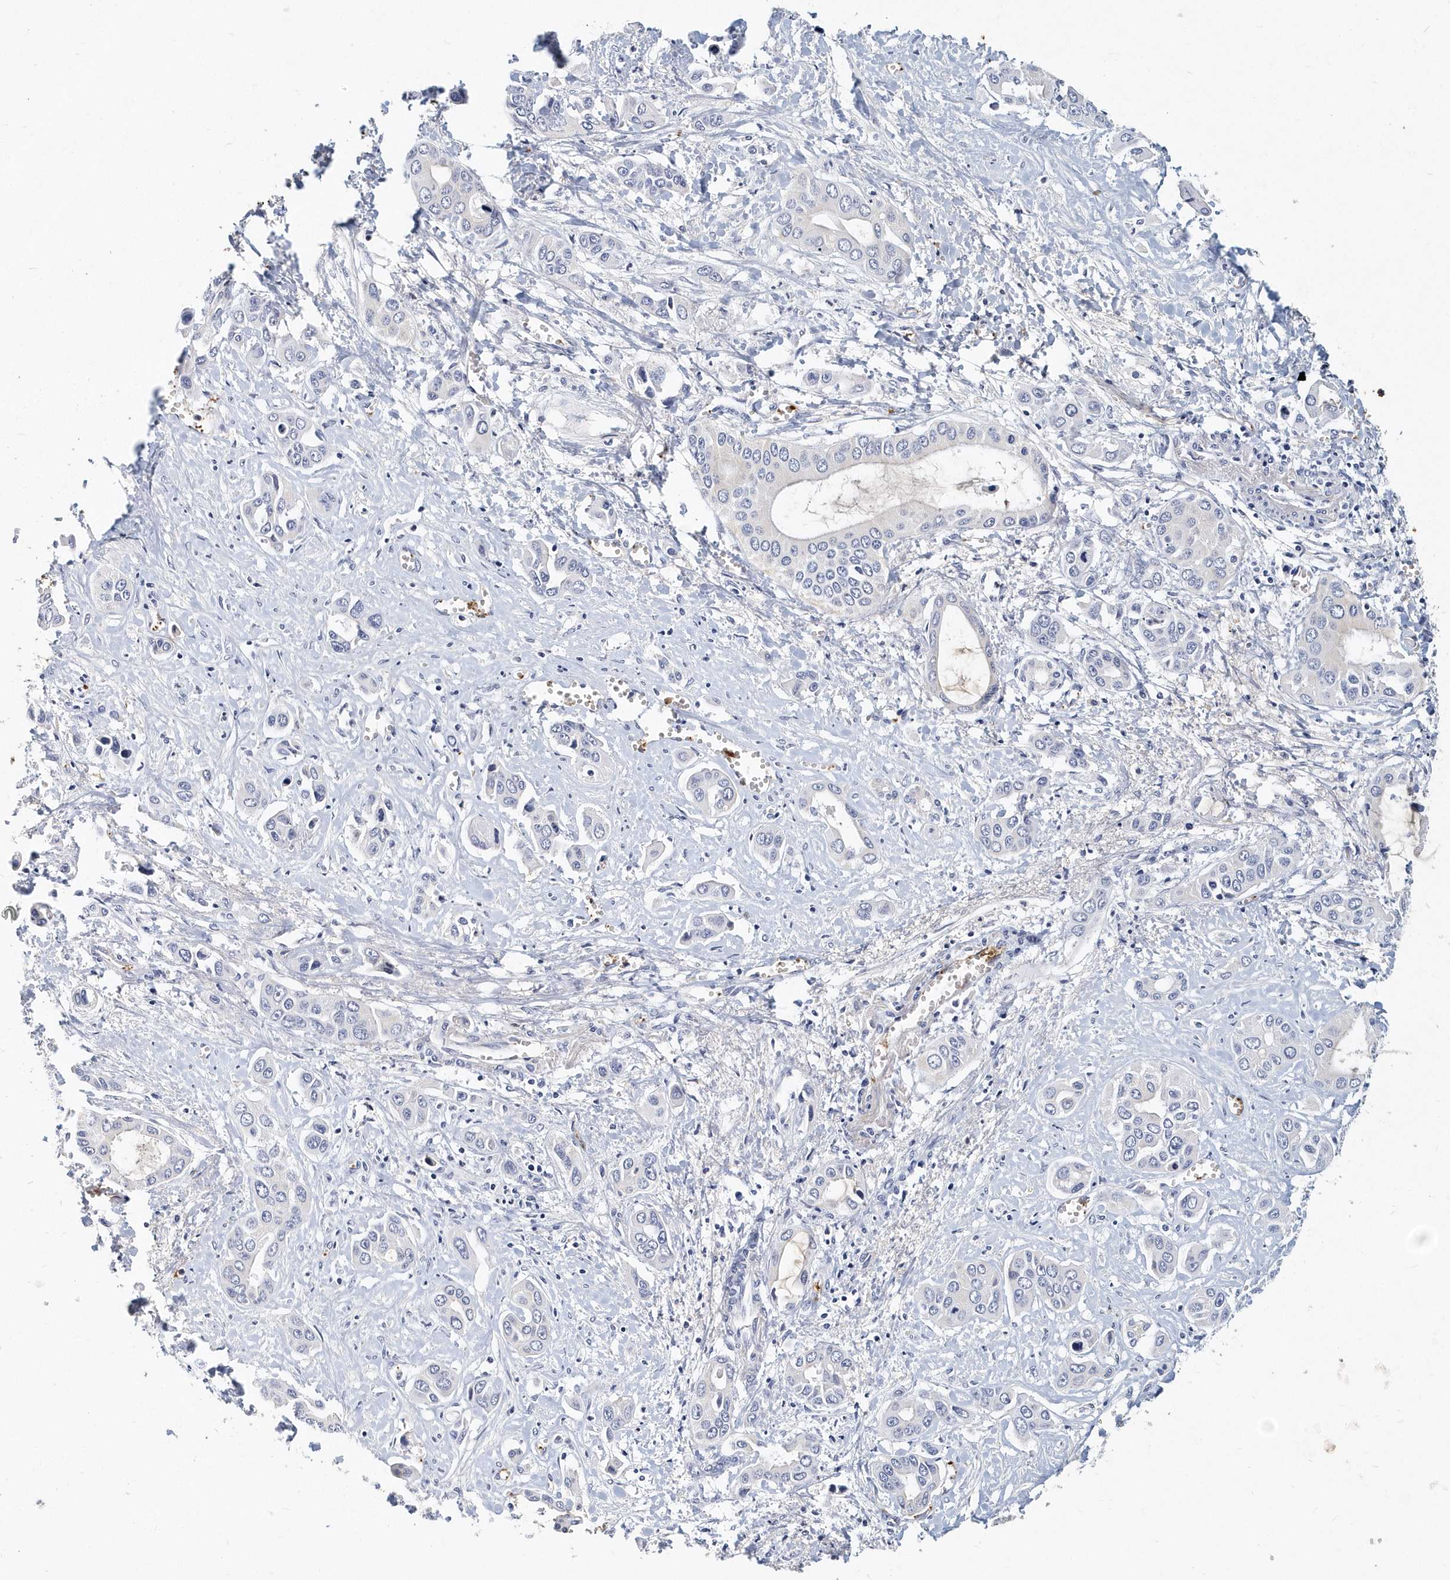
{"staining": {"intensity": "negative", "quantity": "none", "location": "none"}, "tissue": "liver cancer", "cell_type": "Tumor cells", "image_type": "cancer", "snomed": [{"axis": "morphology", "description": "Cholangiocarcinoma"}, {"axis": "topography", "description": "Liver"}], "caption": "Liver cancer (cholangiocarcinoma) was stained to show a protein in brown. There is no significant staining in tumor cells. Nuclei are stained in blue.", "gene": "ITGA2B", "patient": {"sex": "female", "age": 52}}